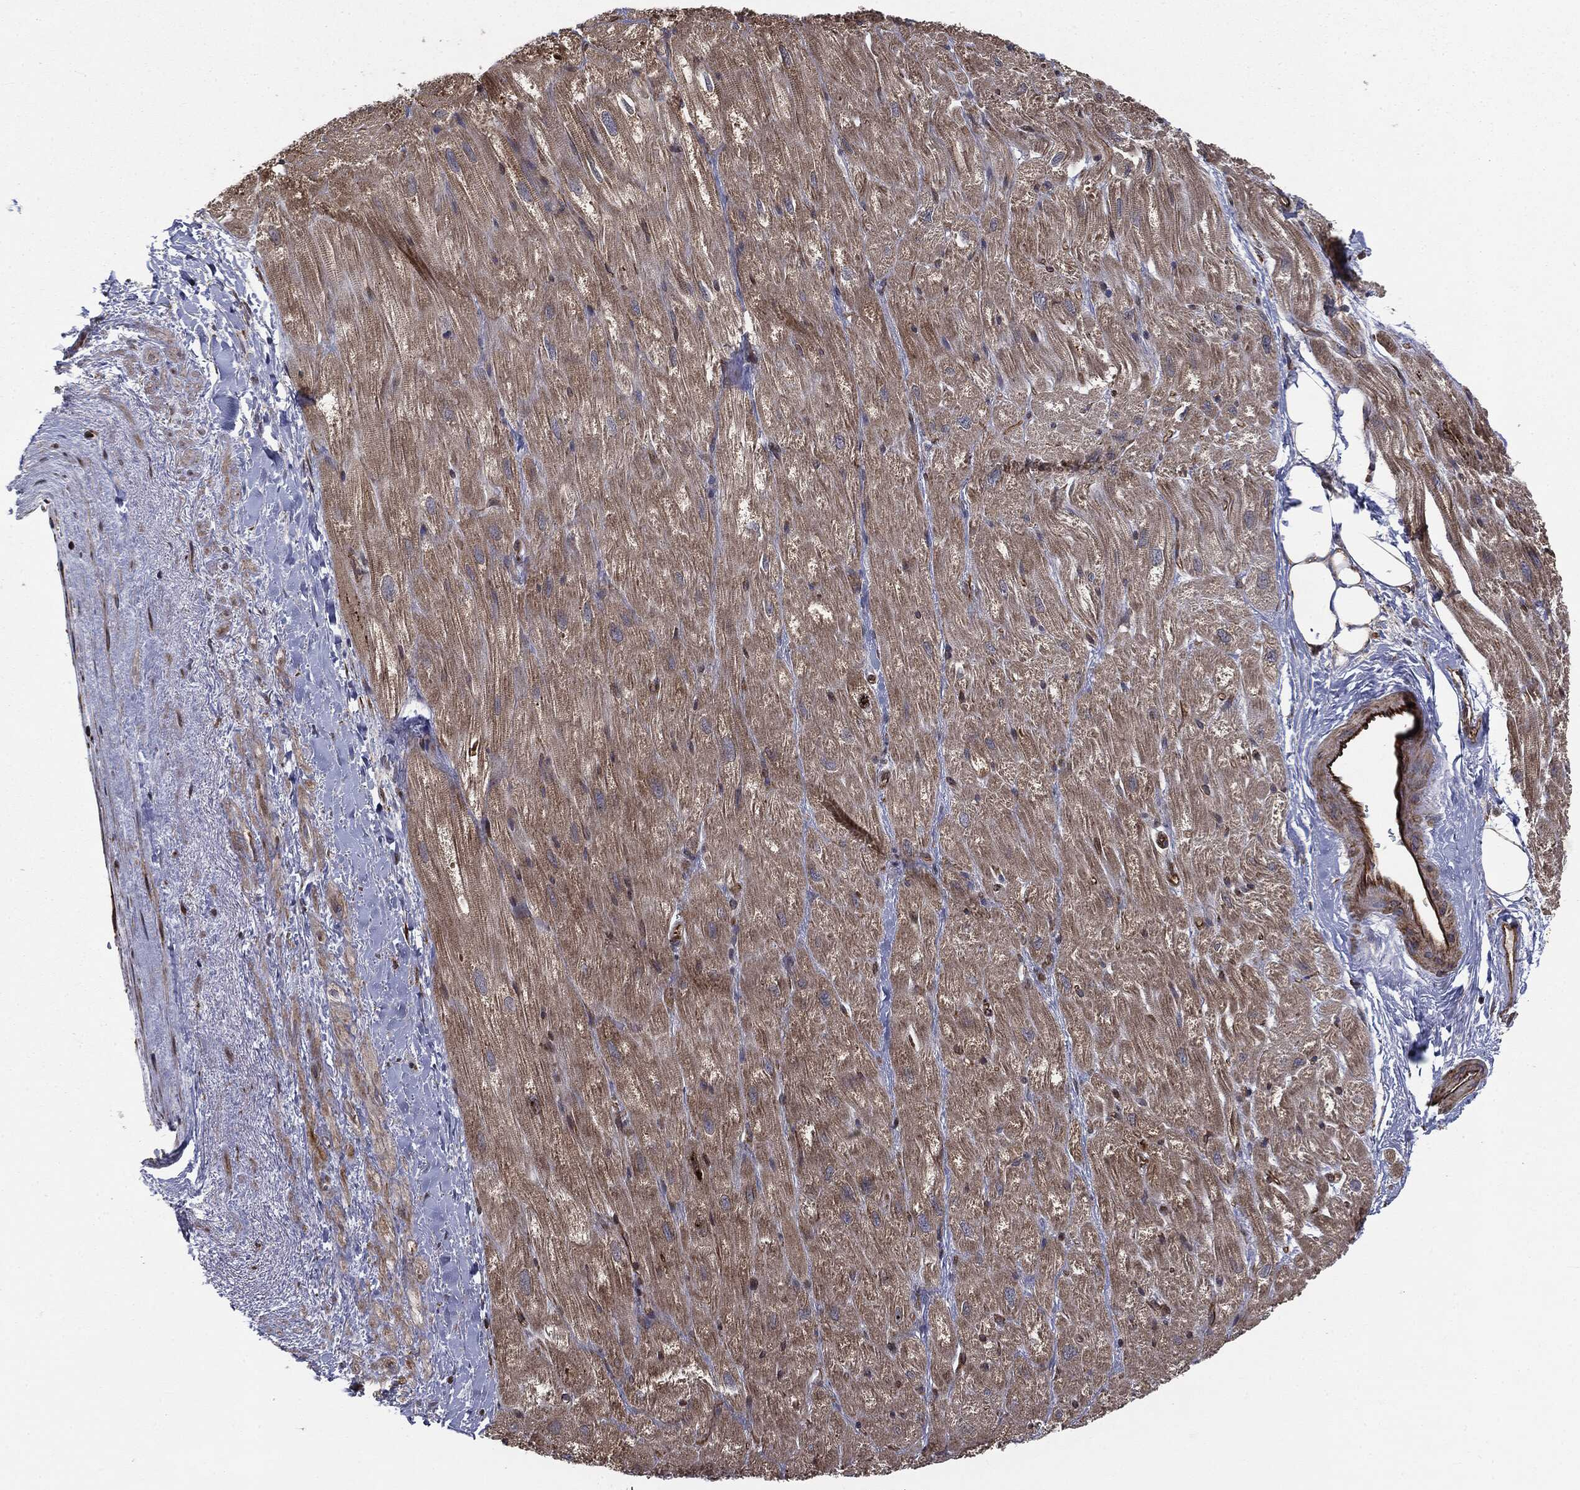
{"staining": {"intensity": "weak", "quantity": "25%-75%", "location": "cytoplasmic/membranous"}, "tissue": "heart muscle", "cell_type": "Cardiomyocytes", "image_type": "normal", "snomed": [{"axis": "morphology", "description": "Normal tissue, NOS"}, {"axis": "topography", "description": "Heart"}], "caption": "Weak cytoplasmic/membranous positivity is present in about 25%-75% of cardiomyocytes in unremarkable heart muscle.", "gene": "CYLD", "patient": {"sex": "male", "age": 62}}